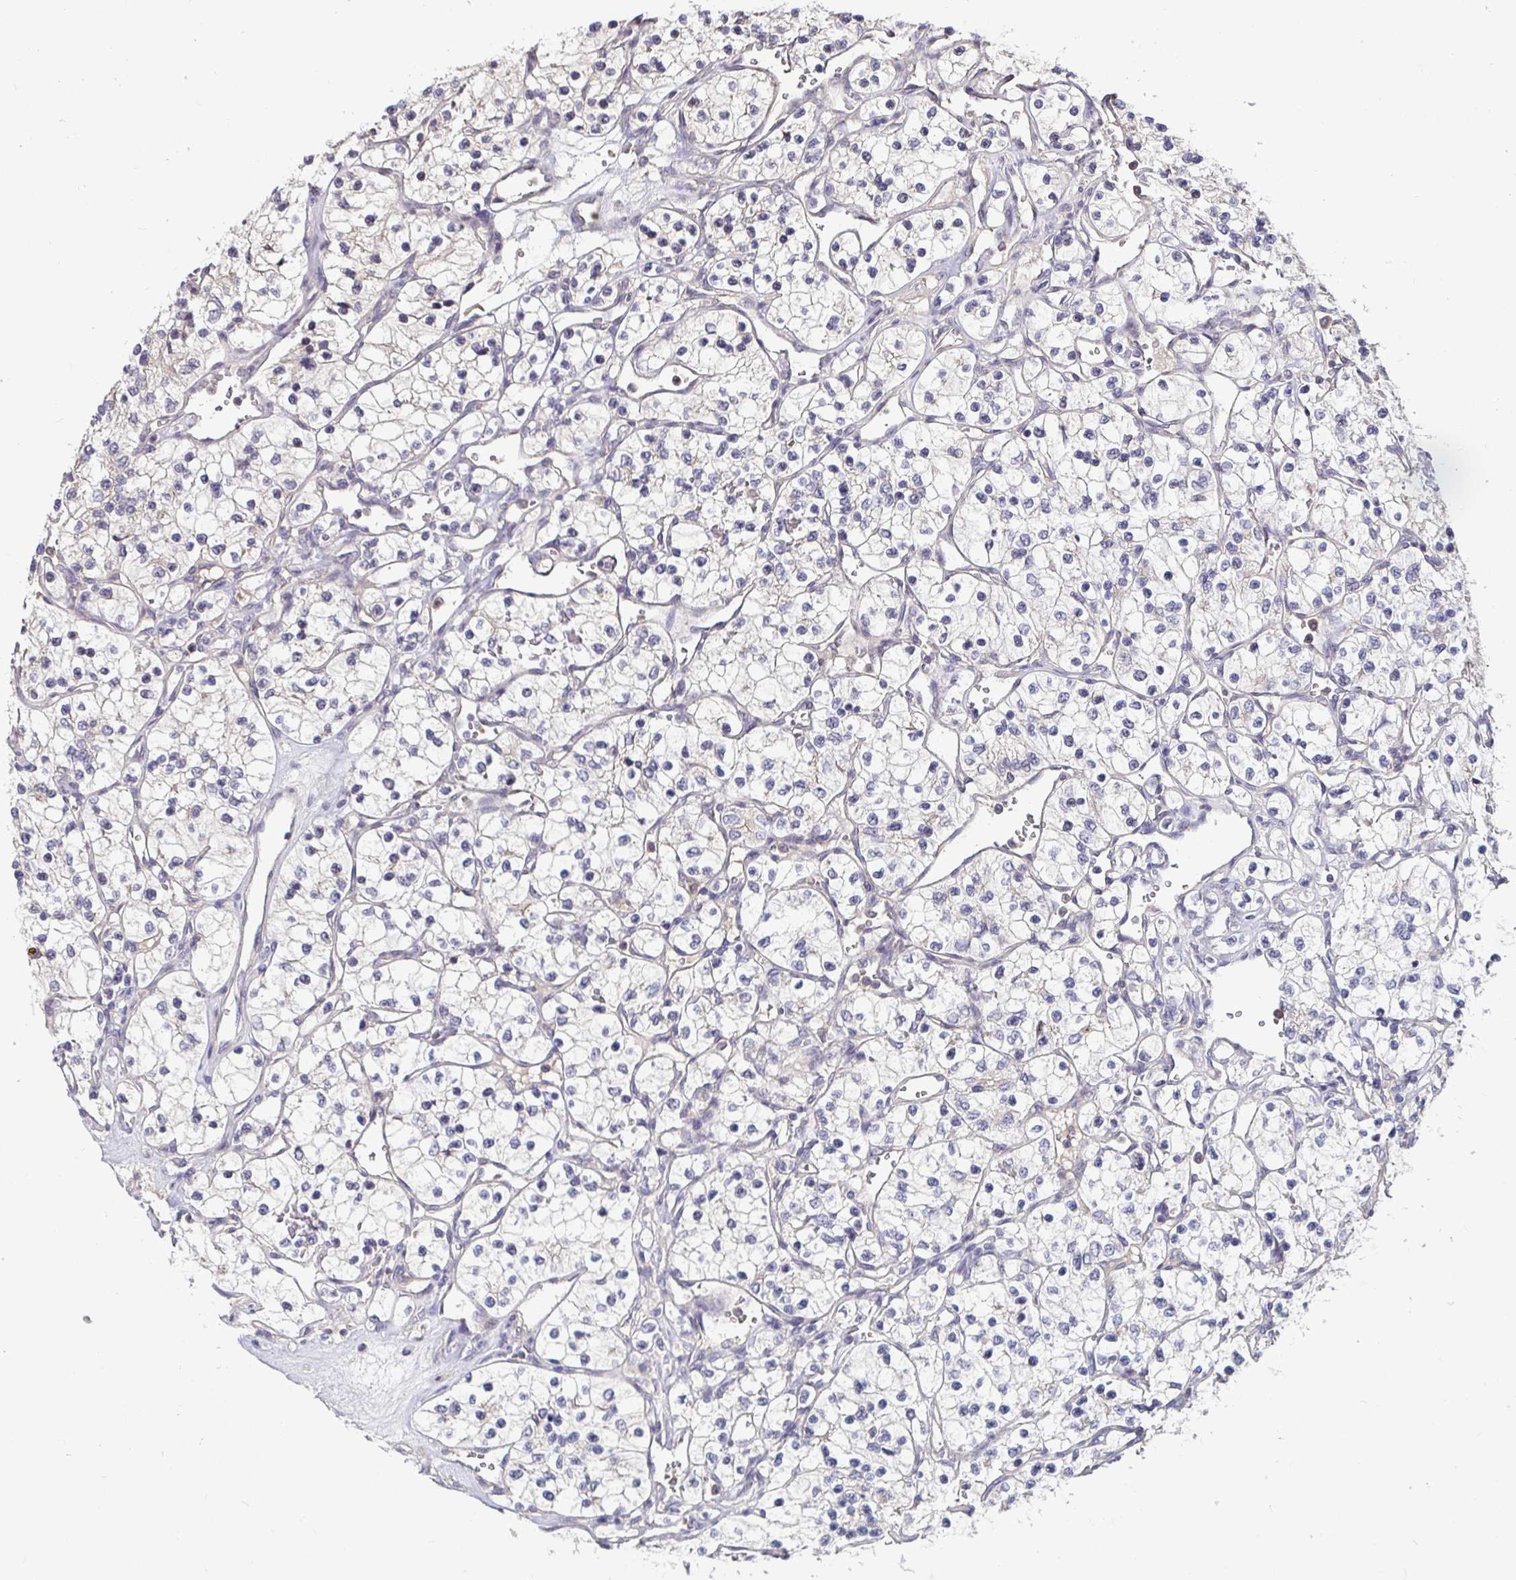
{"staining": {"intensity": "negative", "quantity": "none", "location": "none"}, "tissue": "renal cancer", "cell_type": "Tumor cells", "image_type": "cancer", "snomed": [{"axis": "morphology", "description": "Adenocarcinoma, NOS"}, {"axis": "topography", "description": "Kidney"}], "caption": "Human renal cancer stained for a protein using immunohistochemistry reveals no positivity in tumor cells.", "gene": "ANLN", "patient": {"sex": "female", "age": 69}}